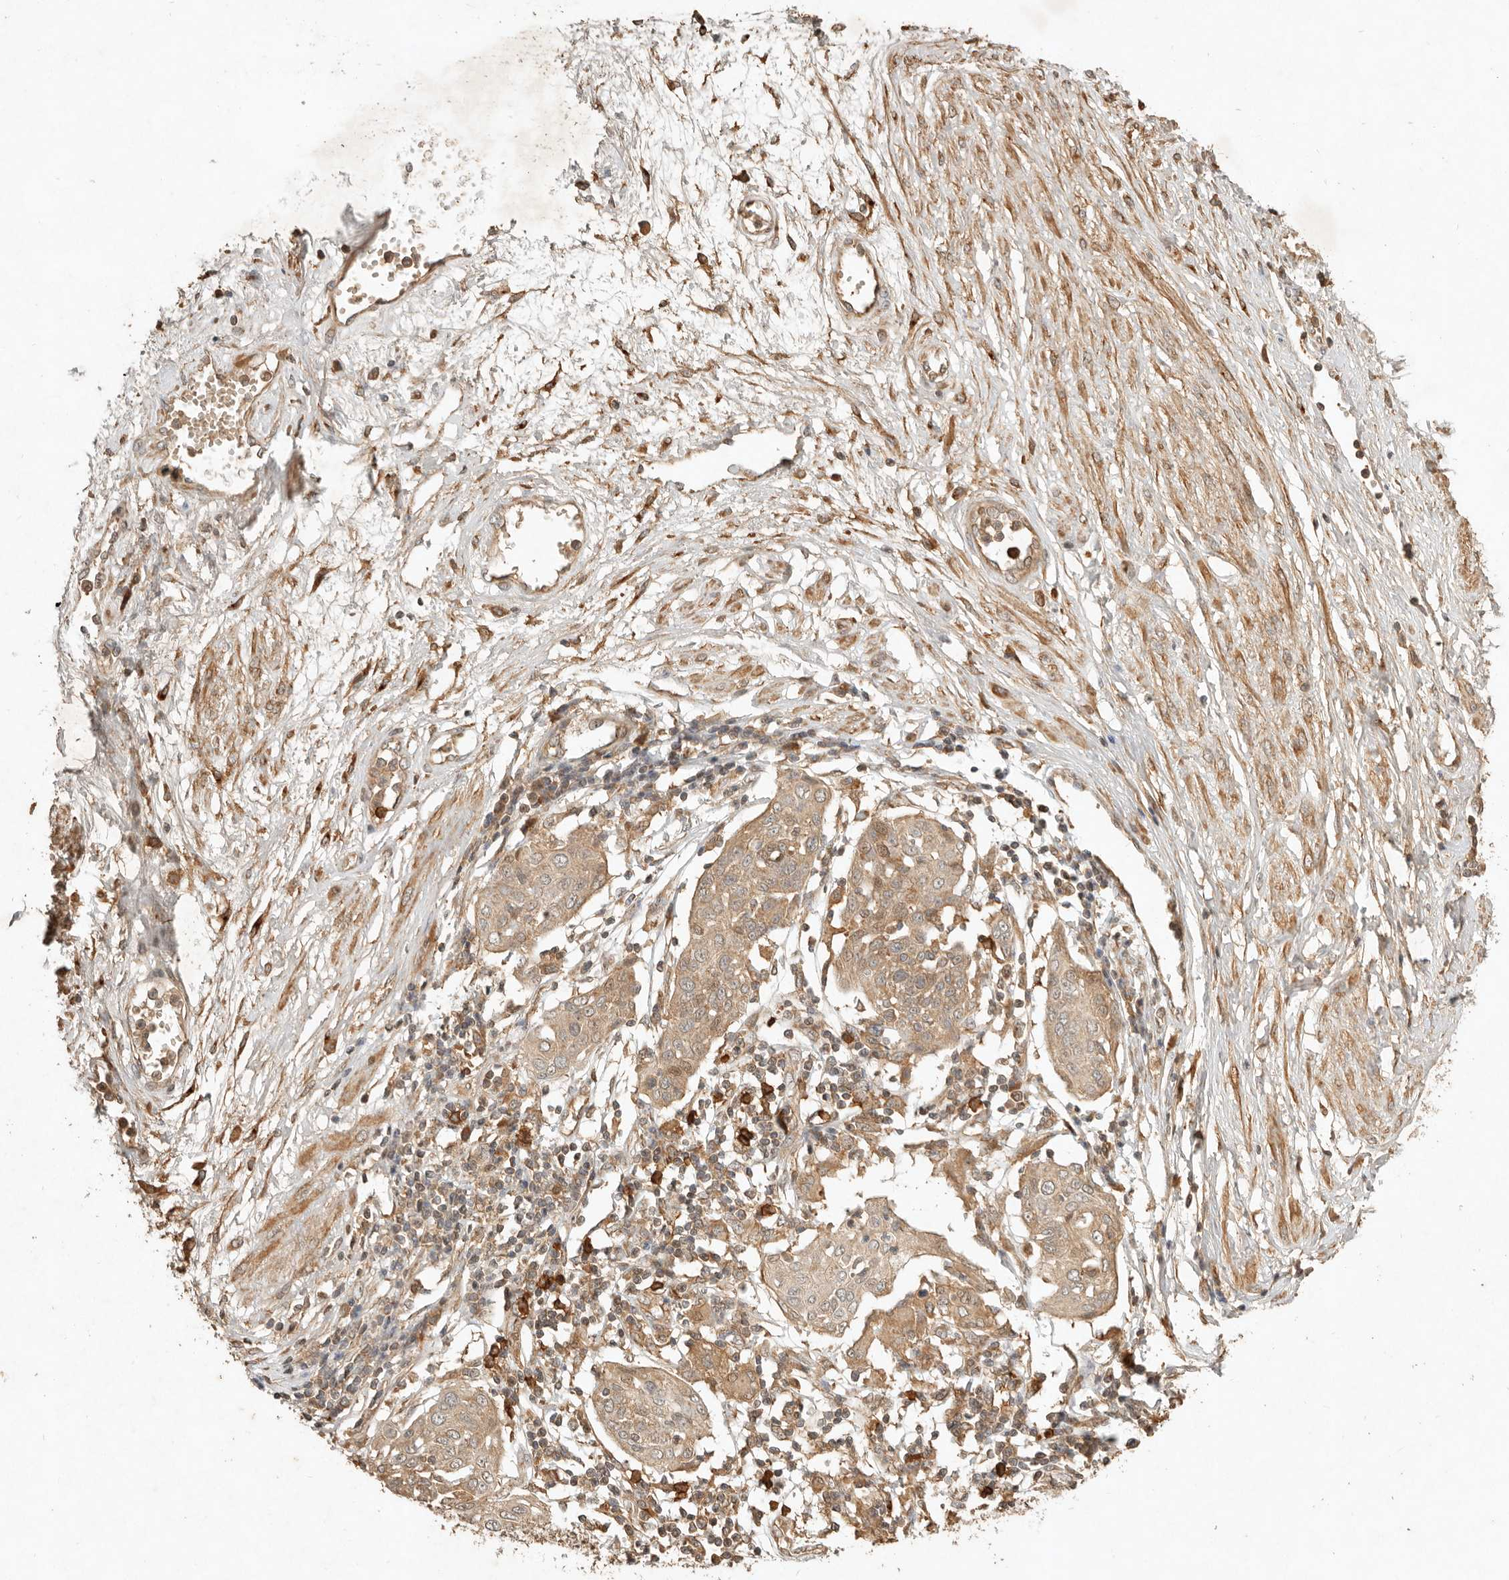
{"staining": {"intensity": "weak", "quantity": ">75%", "location": "cytoplasmic/membranous"}, "tissue": "cervical cancer", "cell_type": "Tumor cells", "image_type": "cancer", "snomed": [{"axis": "morphology", "description": "Squamous cell carcinoma, NOS"}, {"axis": "topography", "description": "Cervix"}], "caption": "Immunohistochemistry (IHC) histopathology image of cervical squamous cell carcinoma stained for a protein (brown), which demonstrates low levels of weak cytoplasmic/membranous staining in approximately >75% of tumor cells.", "gene": "CLEC4C", "patient": {"sex": "female", "age": 34}}